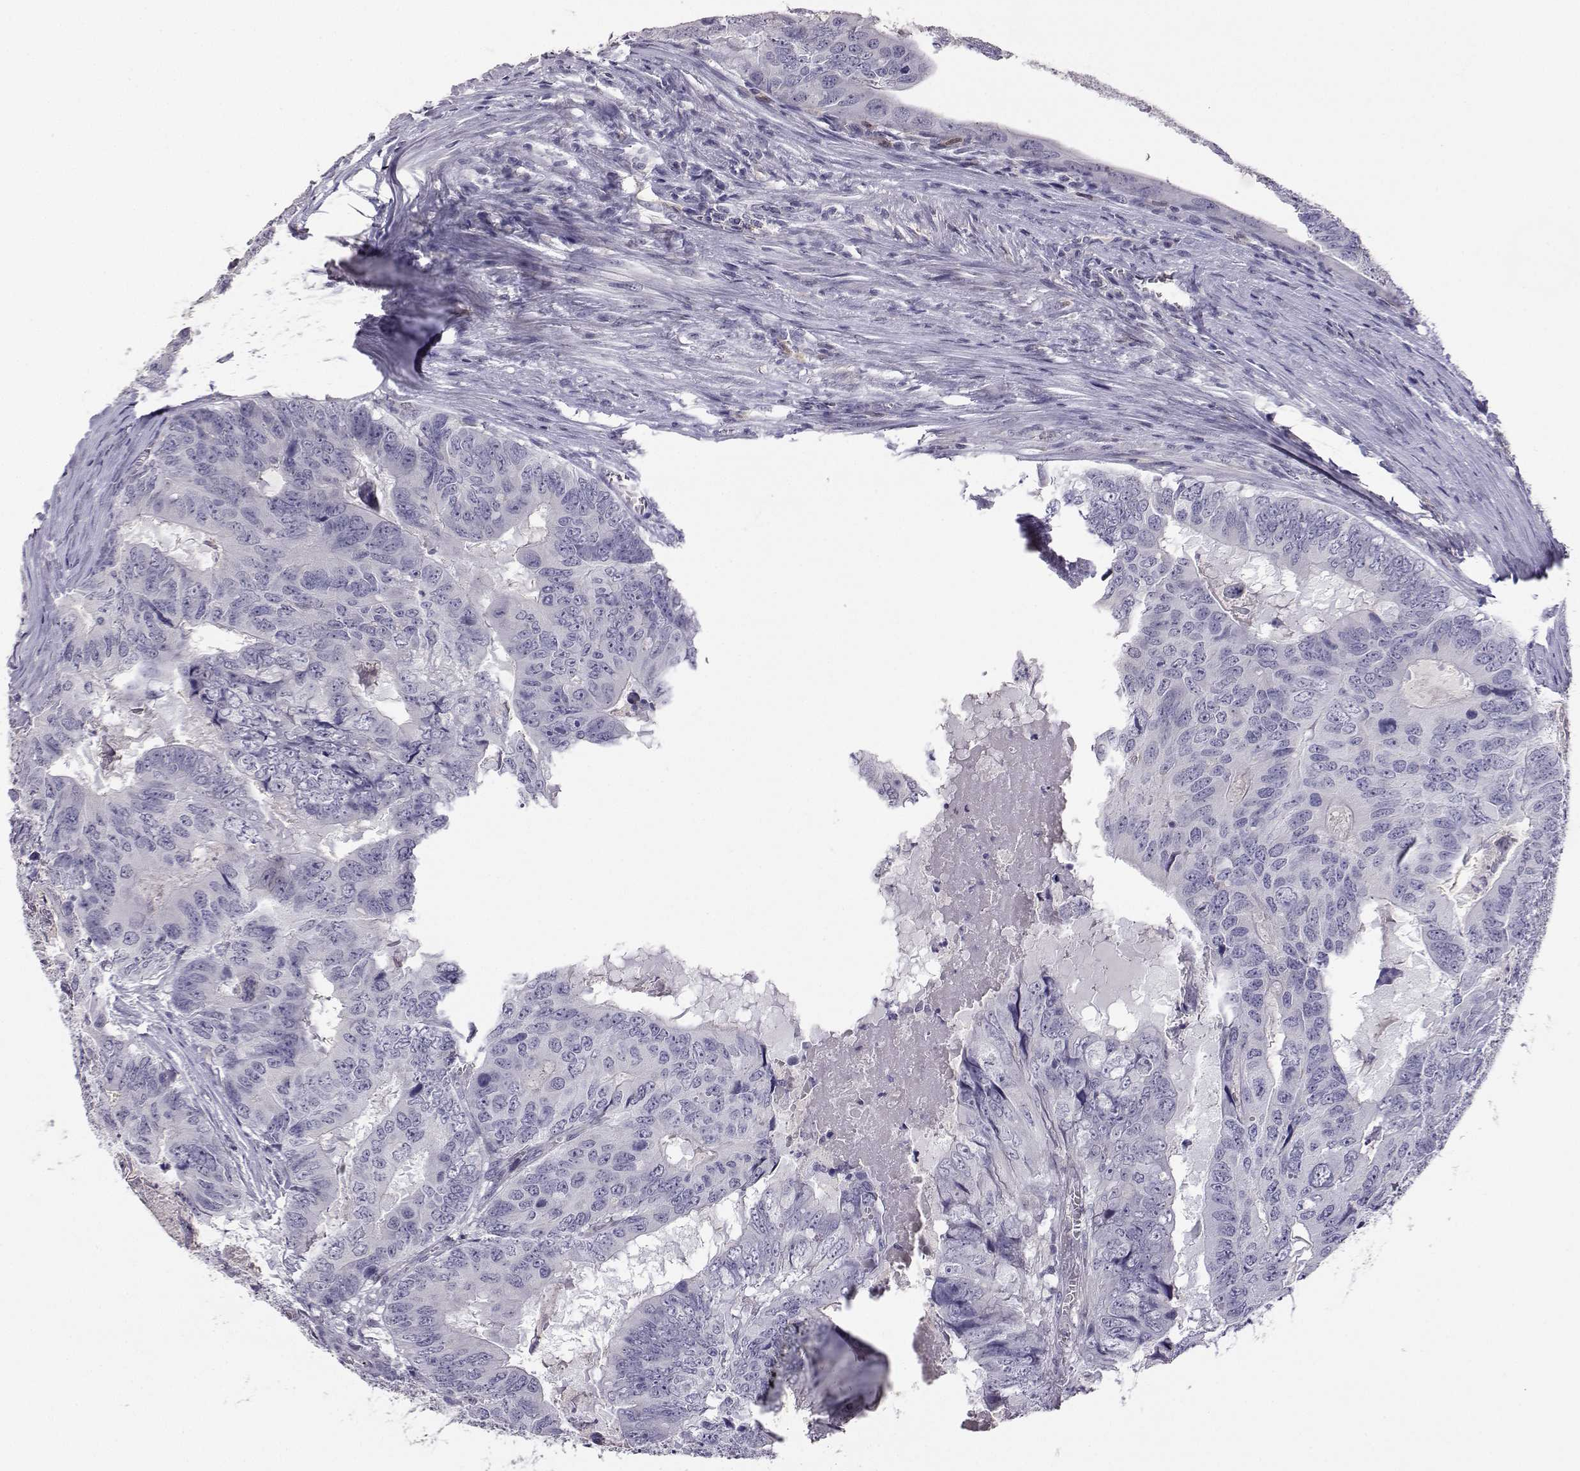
{"staining": {"intensity": "negative", "quantity": "none", "location": "none"}, "tissue": "colorectal cancer", "cell_type": "Tumor cells", "image_type": "cancer", "snomed": [{"axis": "morphology", "description": "Adenocarcinoma, NOS"}, {"axis": "topography", "description": "Colon"}], "caption": "Tumor cells are negative for brown protein staining in colorectal adenocarcinoma.", "gene": "AKR1B1", "patient": {"sex": "male", "age": 79}}